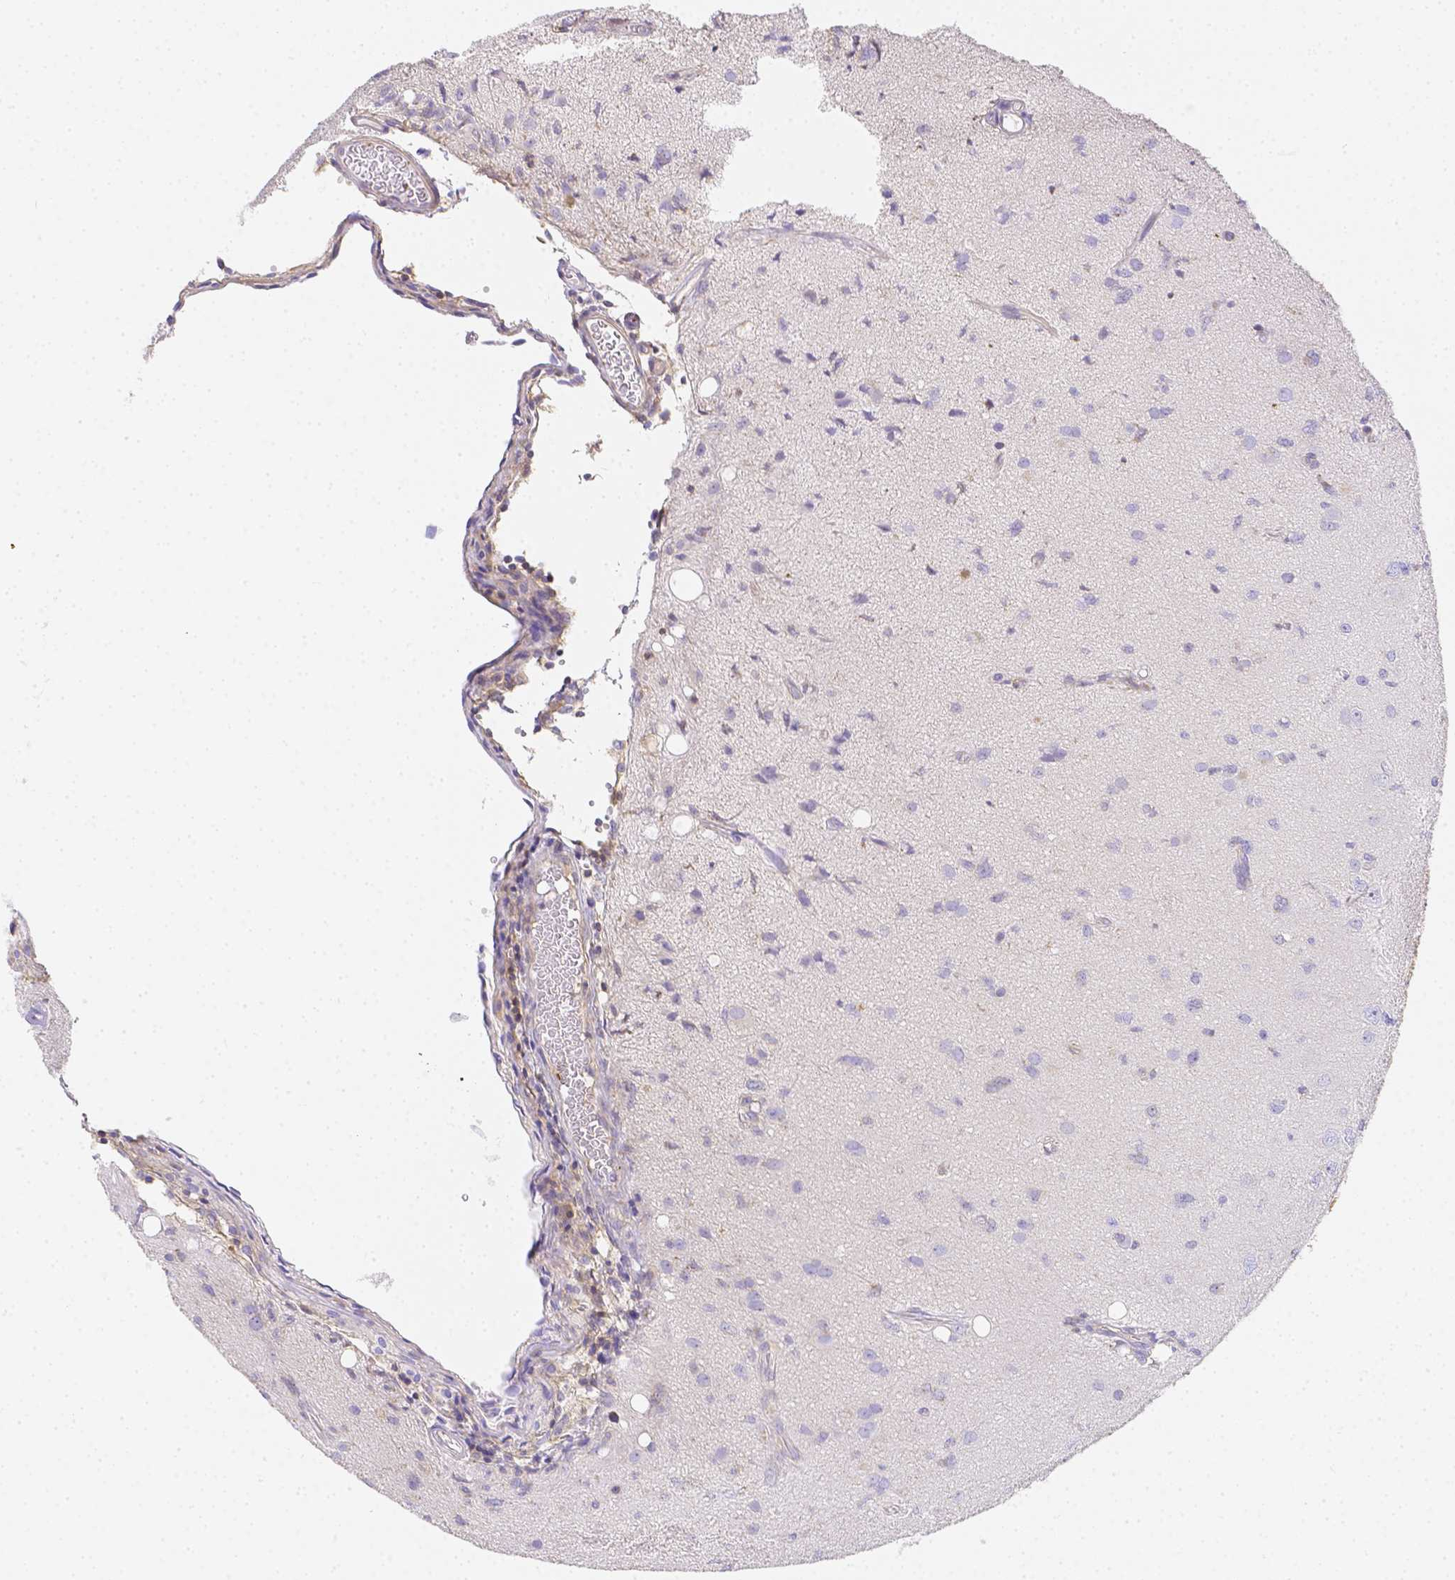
{"staining": {"intensity": "negative", "quantity": "none", "location": "none"}, "tissue": "glioma", "cell_type": "Tumor cells", "image_type": "cancer", "snomed": [{"axis": "morphology", "description": "Glioma, malignant, High grade"}, {"axis": "topography", "description": "Brain"}], "caption": "This is a photomicrograph of IHC staining of malignant glioma (high-grade), which shows no staining in tumor cells.", "gene": "ASAH2", "patient": {"sex": "male", "age": 67}}